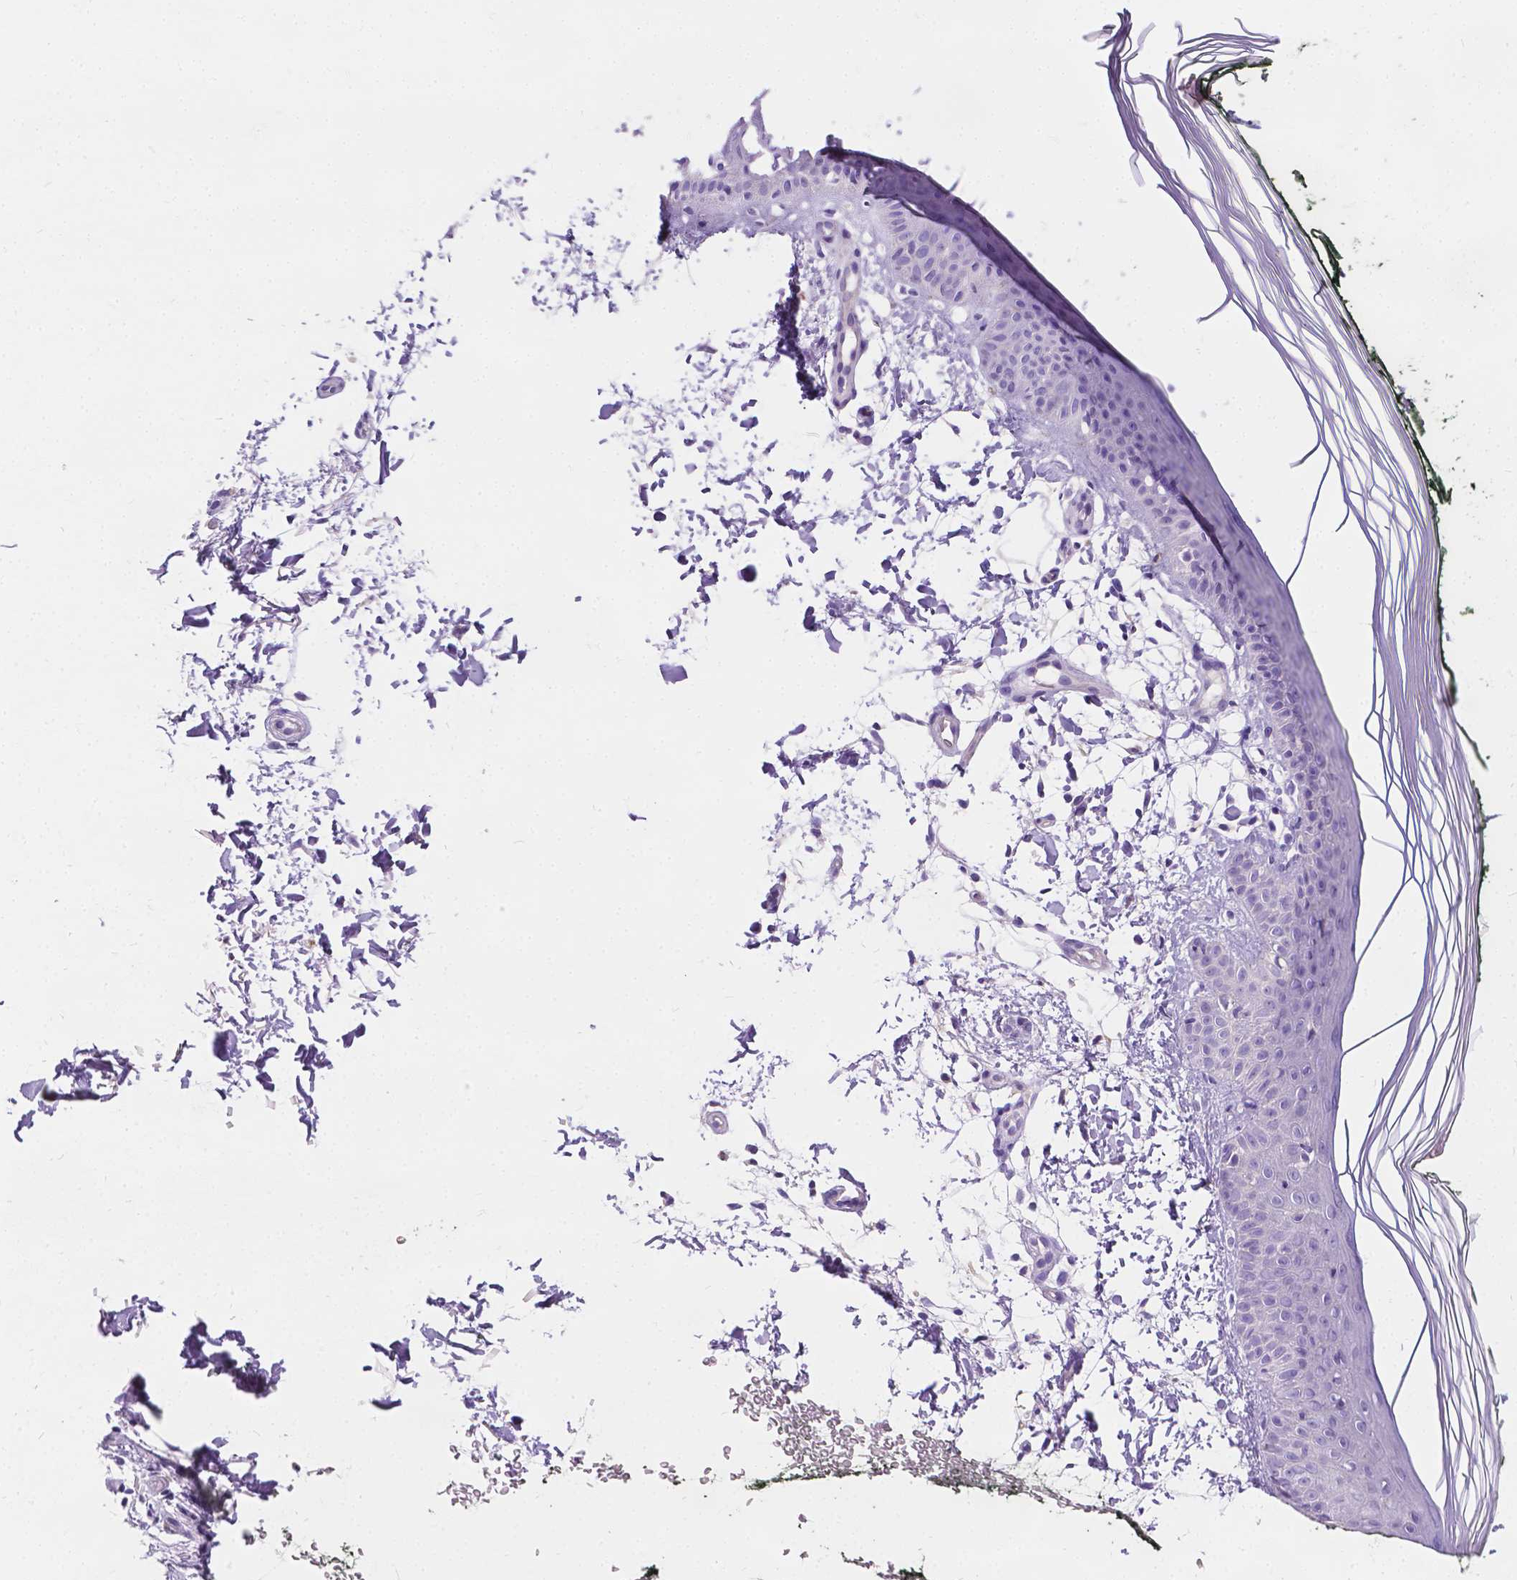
{"staining": {"intensity": "negative", "quantity": "none", "location": "none"}, "tissue": "skin", "cell_type": "Fibroblasts", "image_type": "normal", "snomed": [{"axis": "morphology", "description": "Normal tissue, NOS"}, {"axis": "topography", "description": "Skin"}], "caption": "Protein analysis of unremarkable skin reveals no significant staining in fibroblasts.", "gene": "GNAO1", "patient": {"sex": "female", "age": 62}}